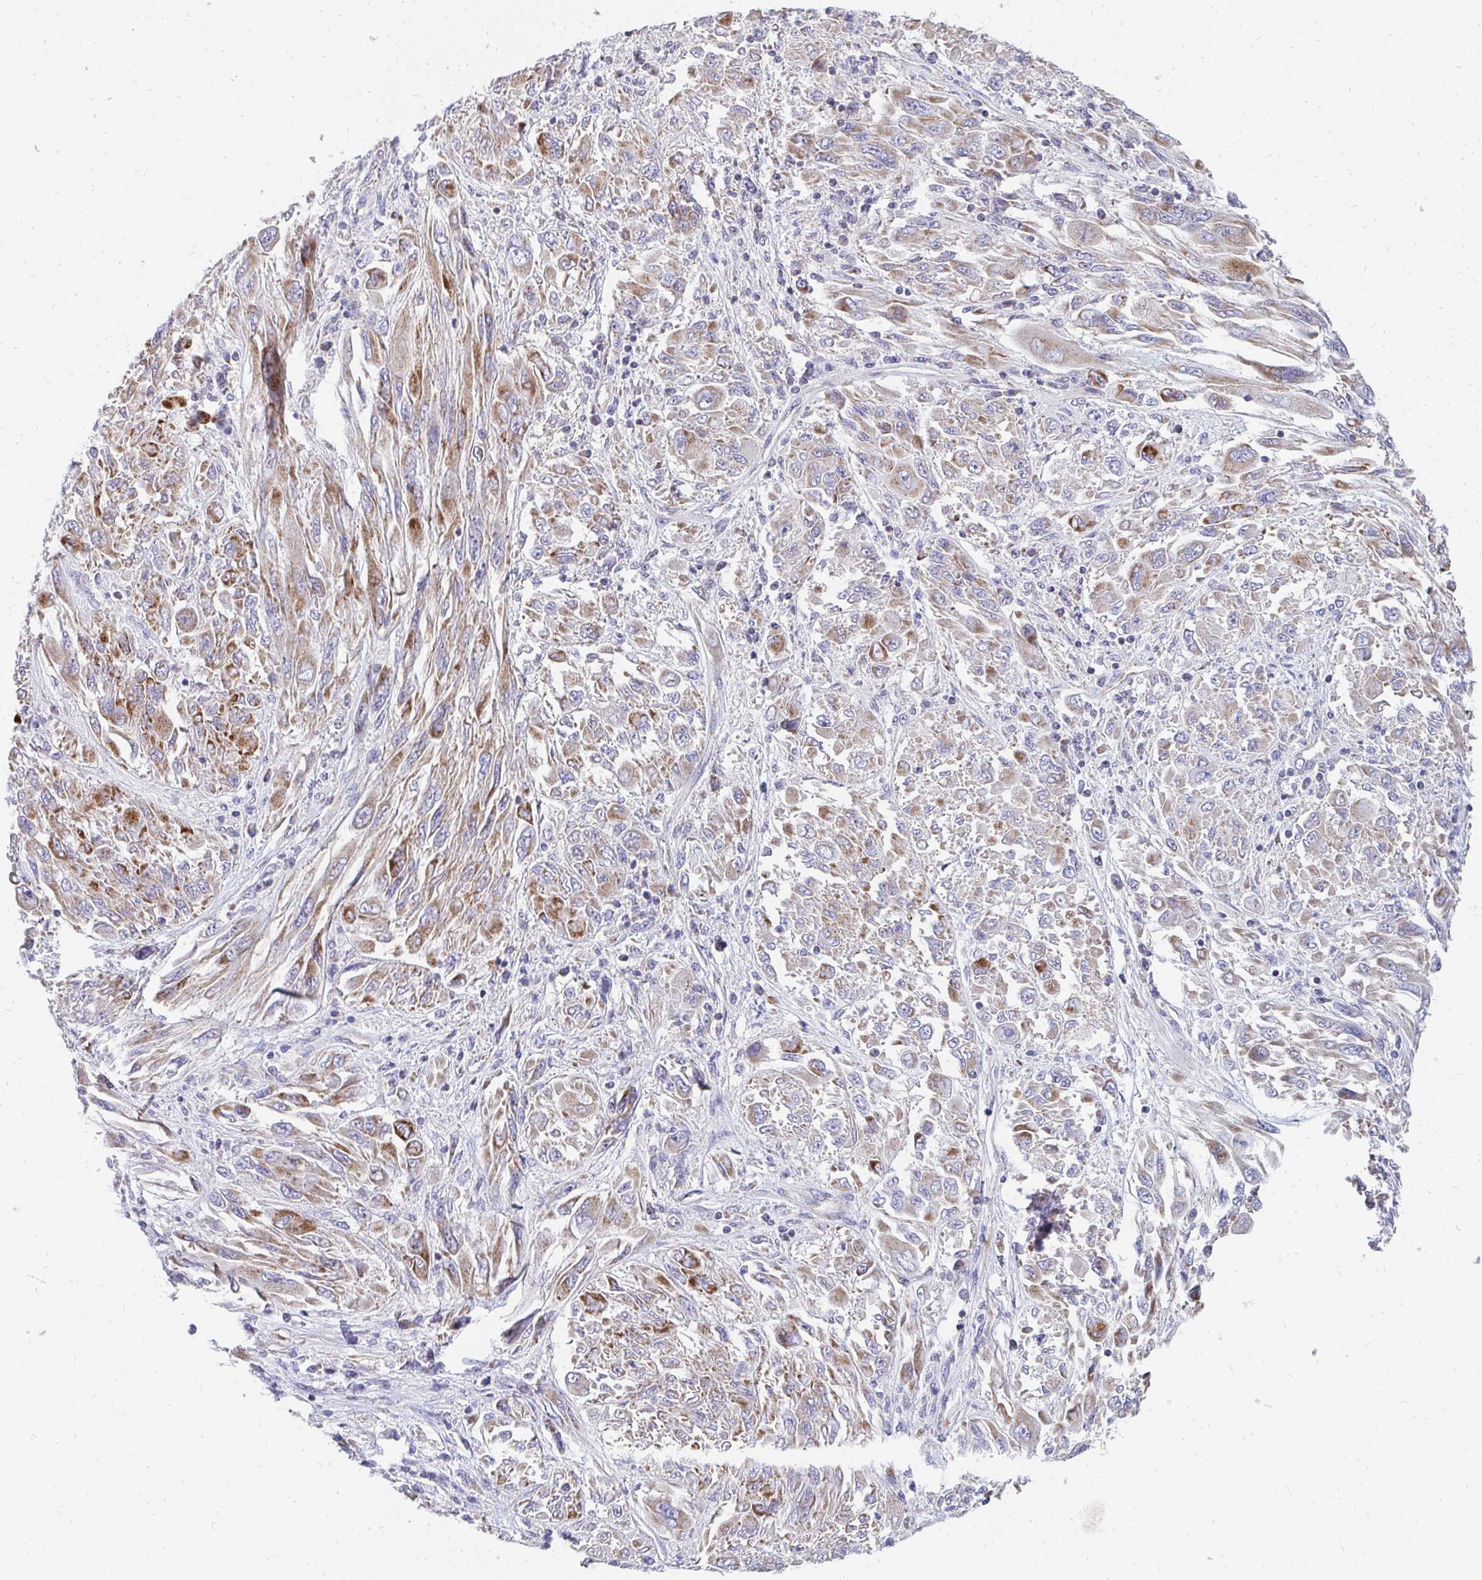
{"staining": {"intensity": "moderate", "quantity": ">75%", "location": "cytoplasmic/membranous"}, "tissue": "melanoma", "cell_type": "Tumor cells", "image_type": "cancer", "snomed": [{"axis": "morphology", "description": "Malignant melanoma, NOS"}, {"axis": "topography", "description": "Skin"}], "caption": "Protein staining of melanoma tissue exhibits moderate cytoplasmic/membranous expression in about >75% of tumor cells.", "gene": "PC", "patient": {"sex": "female", "age": 91}}